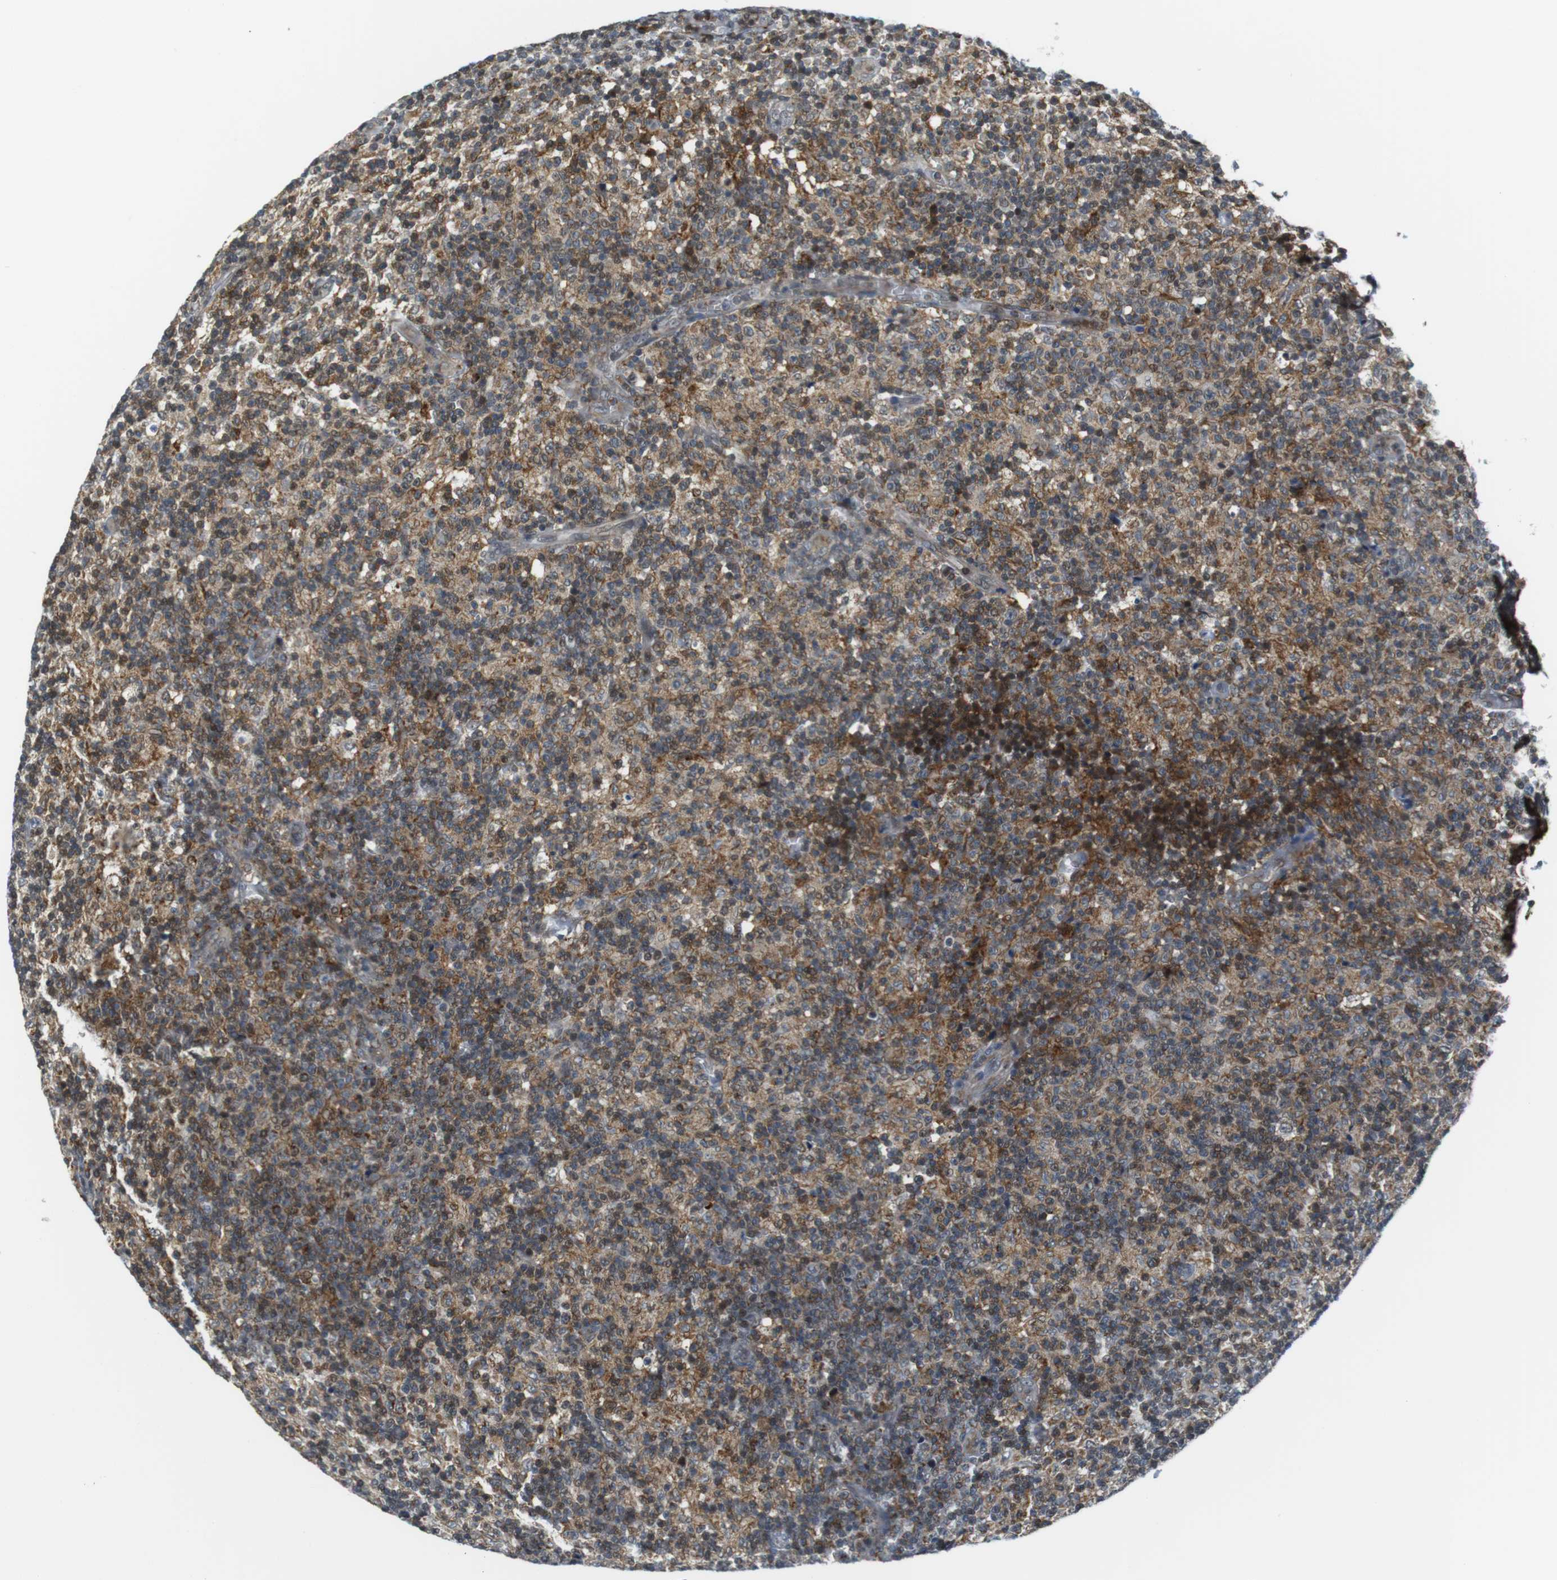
{"staining": {"intensity": "moderate", "quantity": "25%-75%", "location": "cytoplasmic/membranous"}, "tissue": "lymph node", "cell_type": "Germinal center cells", "image_type": "normal", "snomed": [{"axis": "morphology", "description": "Normal tissue, NOS"}, {"axis": "morphology", "description": "Inflammation, NOS"}, {"axis": "topography", "description": "Lymph node"}], "caption": "Immunohistochemistry (IHC) micrograph of normal lymph node stained for a protein (brown), which shows medium levels of moderate cytoplasmic/membranous positivity in approximately 25%-75% of germinal center cells.", "gene": "USP7", "patient": {"sex": "male", "age": 55}}